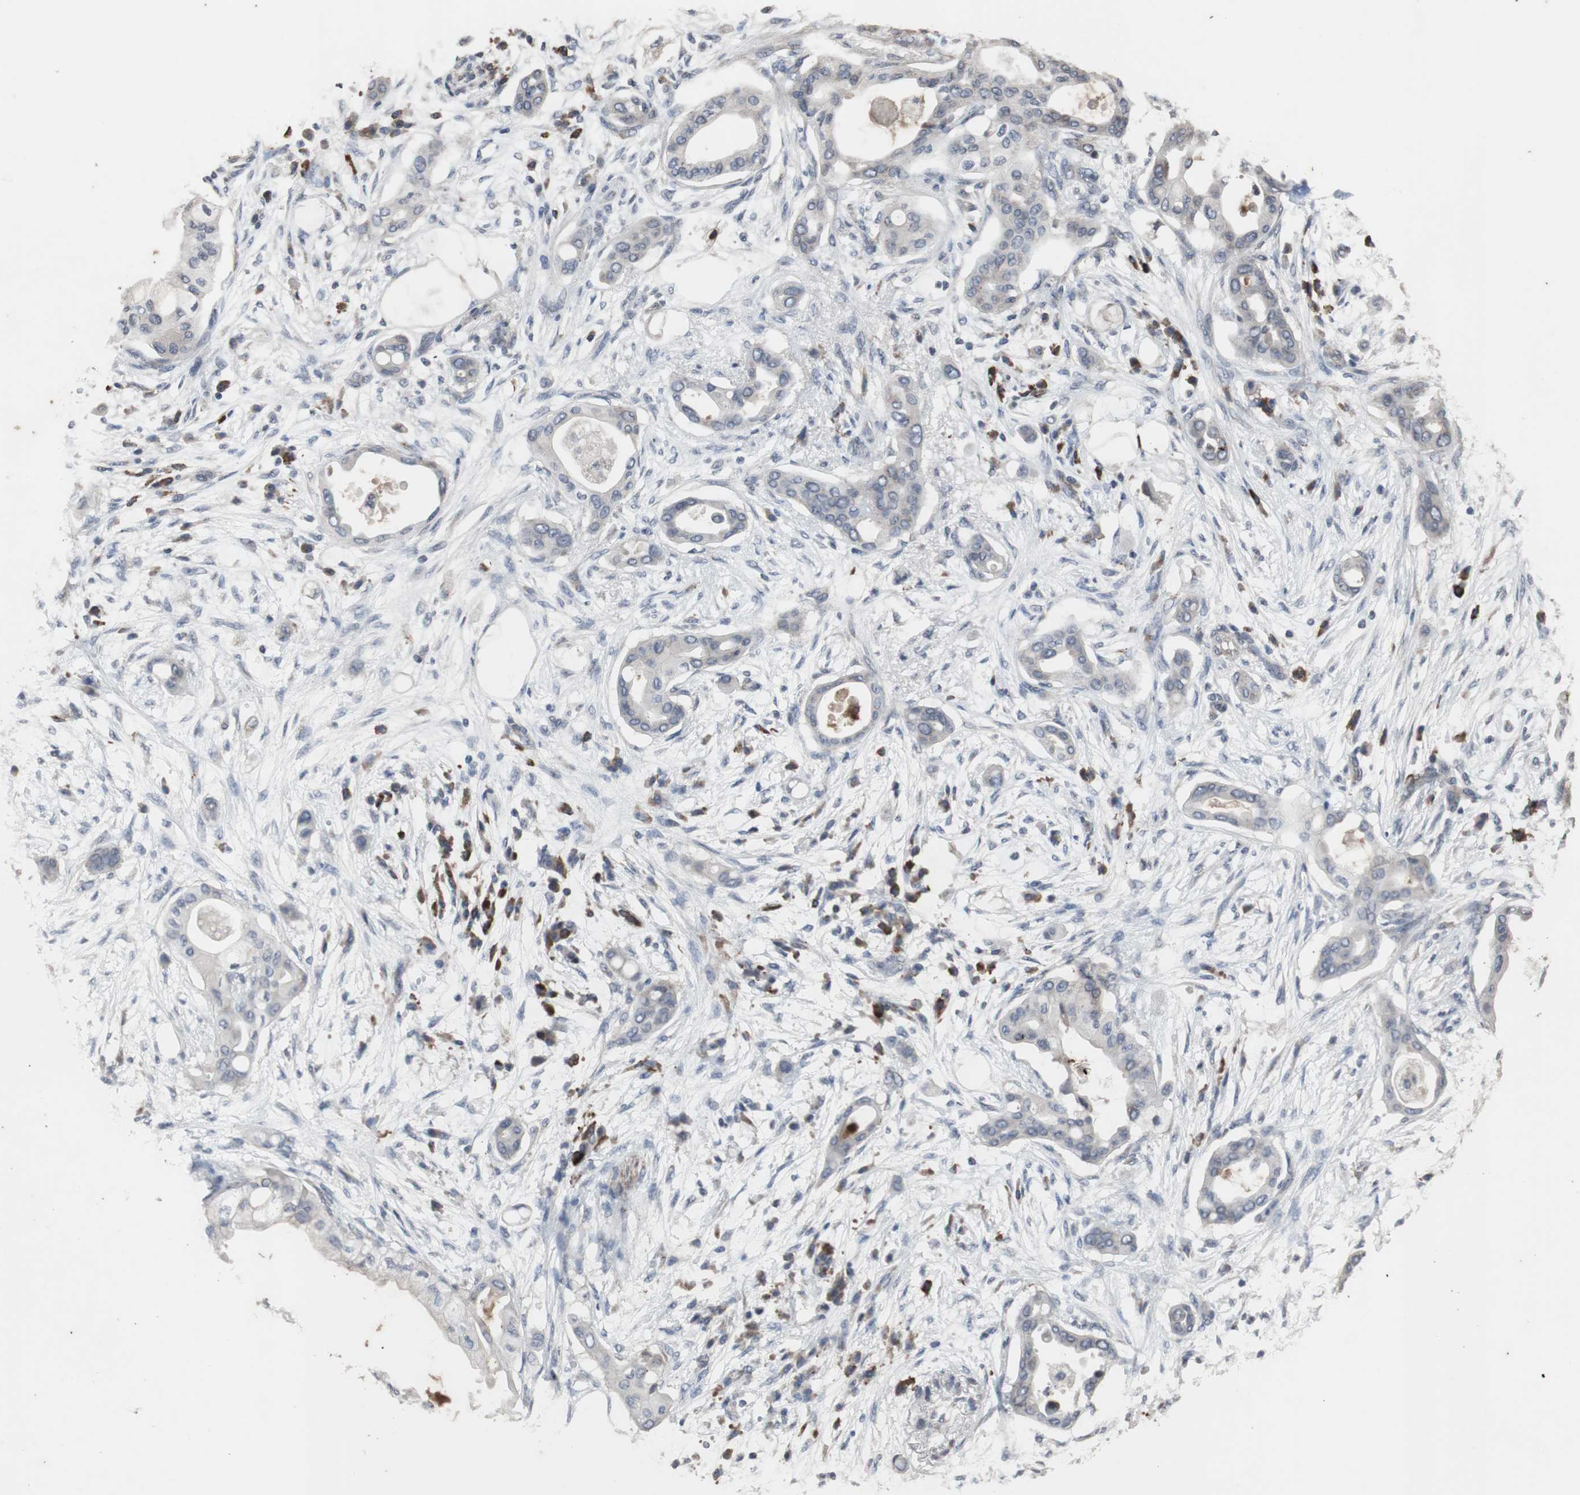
{"staining": {"intensity": "negative", "quantity": "none", "location": "none"}, "tissue": "pancreatic cancer", "cell_type": "Tumor cells", "image_type": "cancer", "snomed": [{"axis": "morphology", "description": "Adenocarcinoma, NOS"}, {"axis": "morphology", "description": "Adenocarcinoma, metastatic, NOS"}, {"axis": "topography", "description": "Lymph node"}, {"axis": "topography", "description": "Pancreas"}, {"axis": "topography", "description": "Duodenum"}], "caption": "IHC of pancreatic cancer (metastatic adenocarcinoma) demonstrates no staining in tumor cells. Brightfield microscopy of immunohistochemistry stained with DAB (brown) and hematoxylin (blue), captured at high magnification.", "gene": "CRADD", "patient": {"sex": "female", "age": 64}}